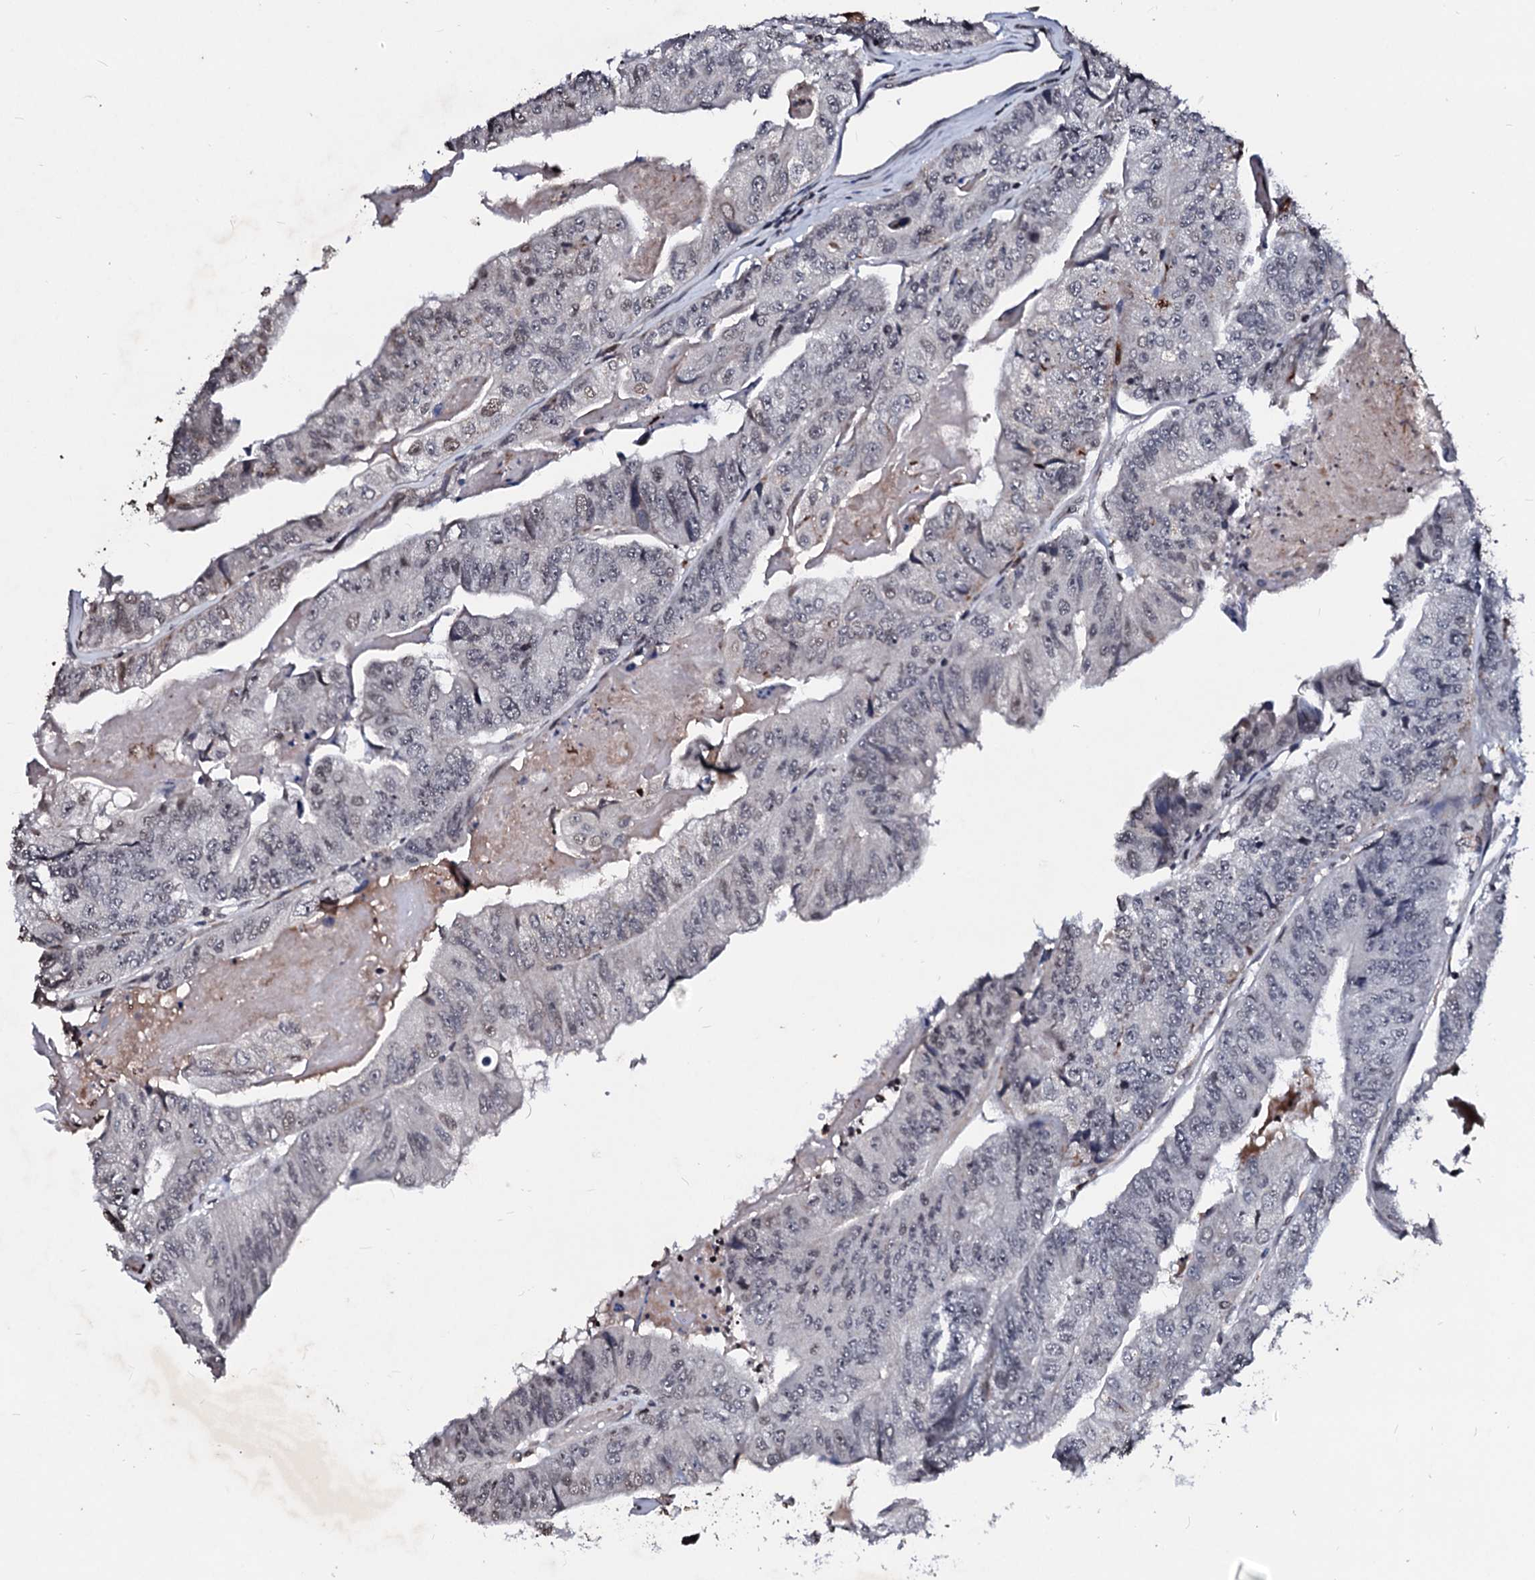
{"staining": {"intensity": "weak", "quantity": "<25%", "location": "nuclear"}, "tissue": "colorectal cancer", "cell_type": "Tumor cells", "image_type": "cancer", "snomed": [{"axis": "morphology", "description": "Adenocarcinoma, NOS"}, {"axis": "topography", "description": "Colon"}], "caption": "Tumor cells are negative for brown protein staining in adenocarcinoma (colorectal).", "gene": "LSM11", "patient": {"sex": "female", "age": 67}}